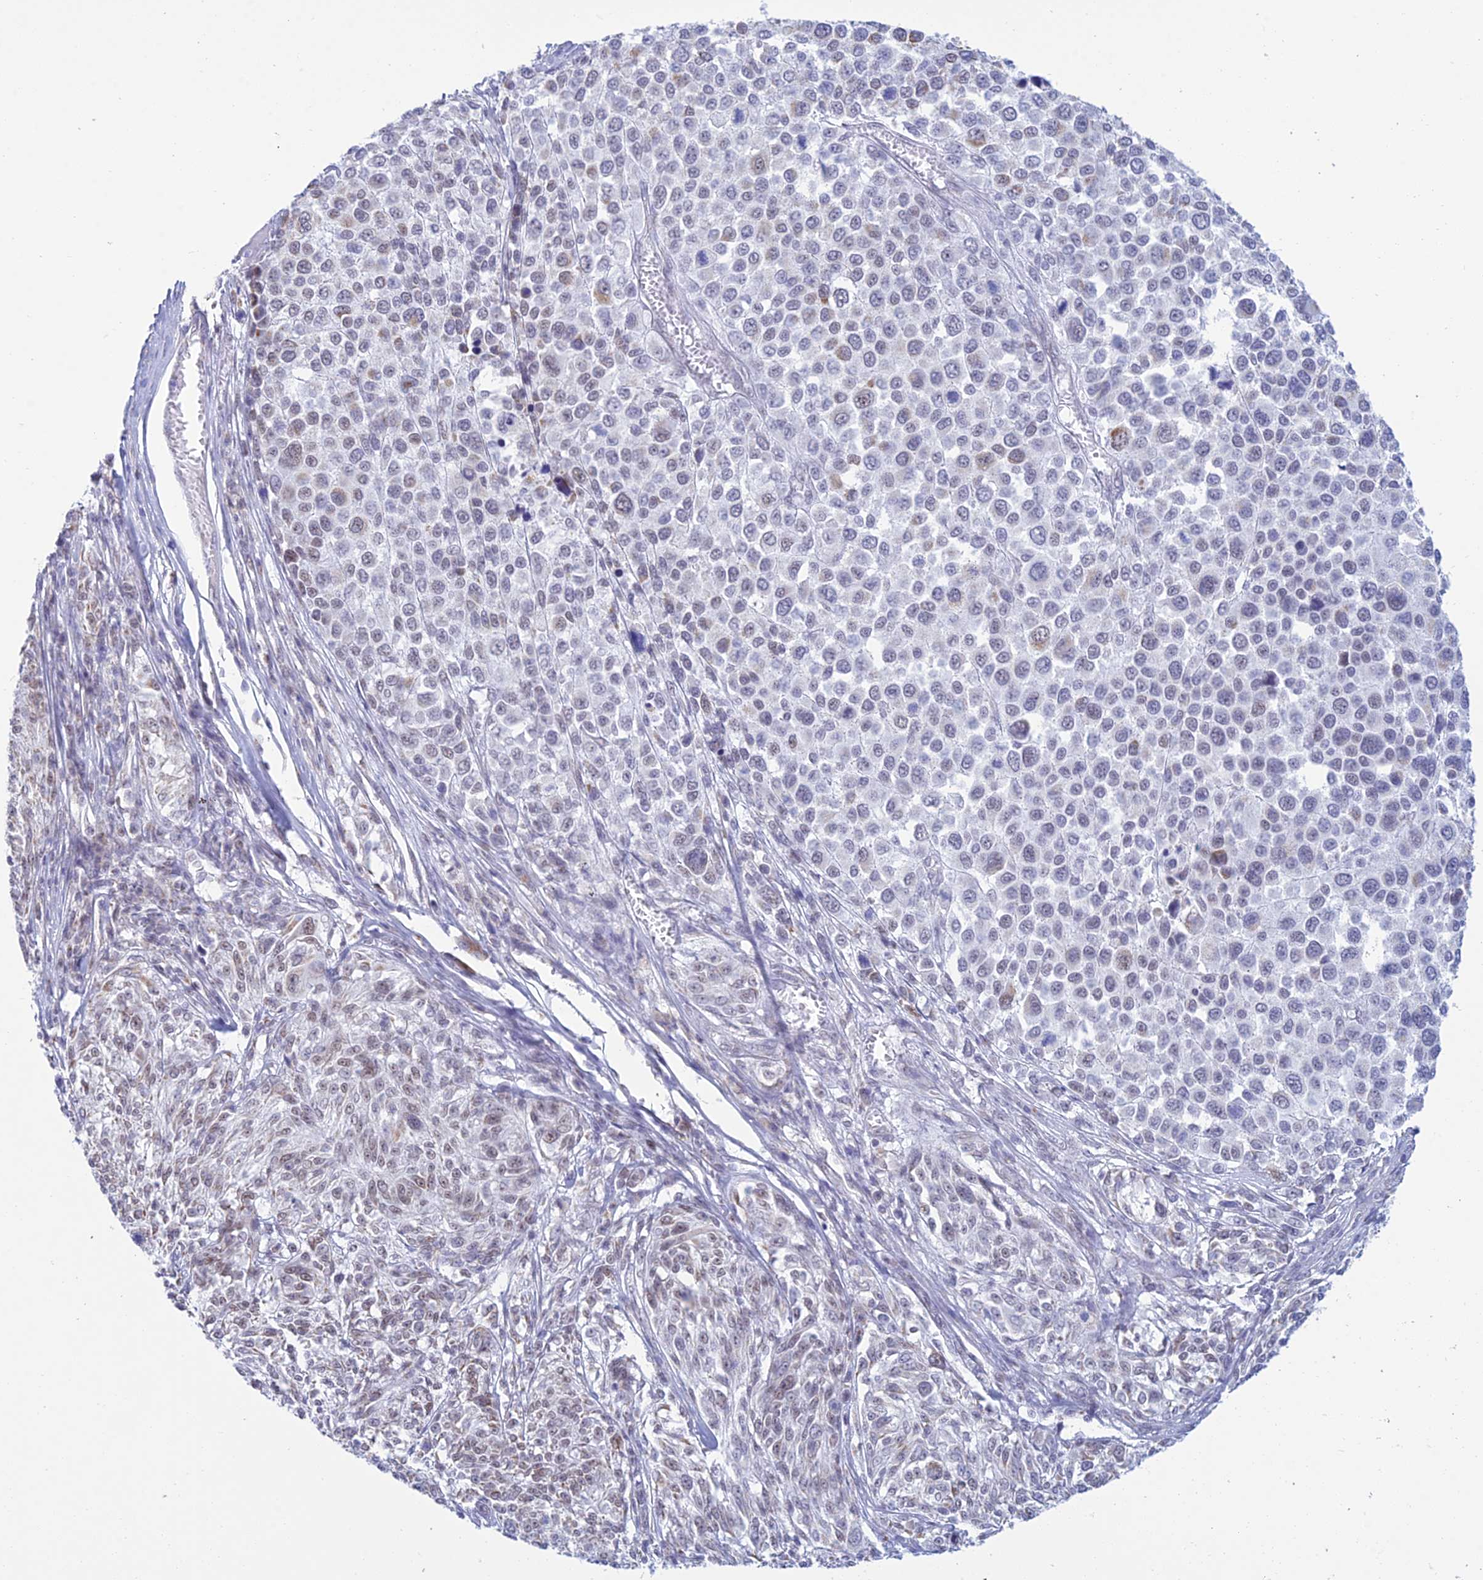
{"staining": {"intensity": "moderate", "quantity": "25%-75%", "location": "nuclear"}, "tissue": "melanoma", "cell_type": "Tumor cells", "image_type": "cancer", "snomed": [{"axis": "morphology", "description": "Malignant melanoma, NOS"}, {"axis": "topography", "description": "Skin of trunk"}], "caption": "The immunohistochemical stain labels moderate nuclear expression in tumor cells of malignant melanoma tissue.", "gene": "KLF14", "patient": {"sex": "male", "age": 71}}